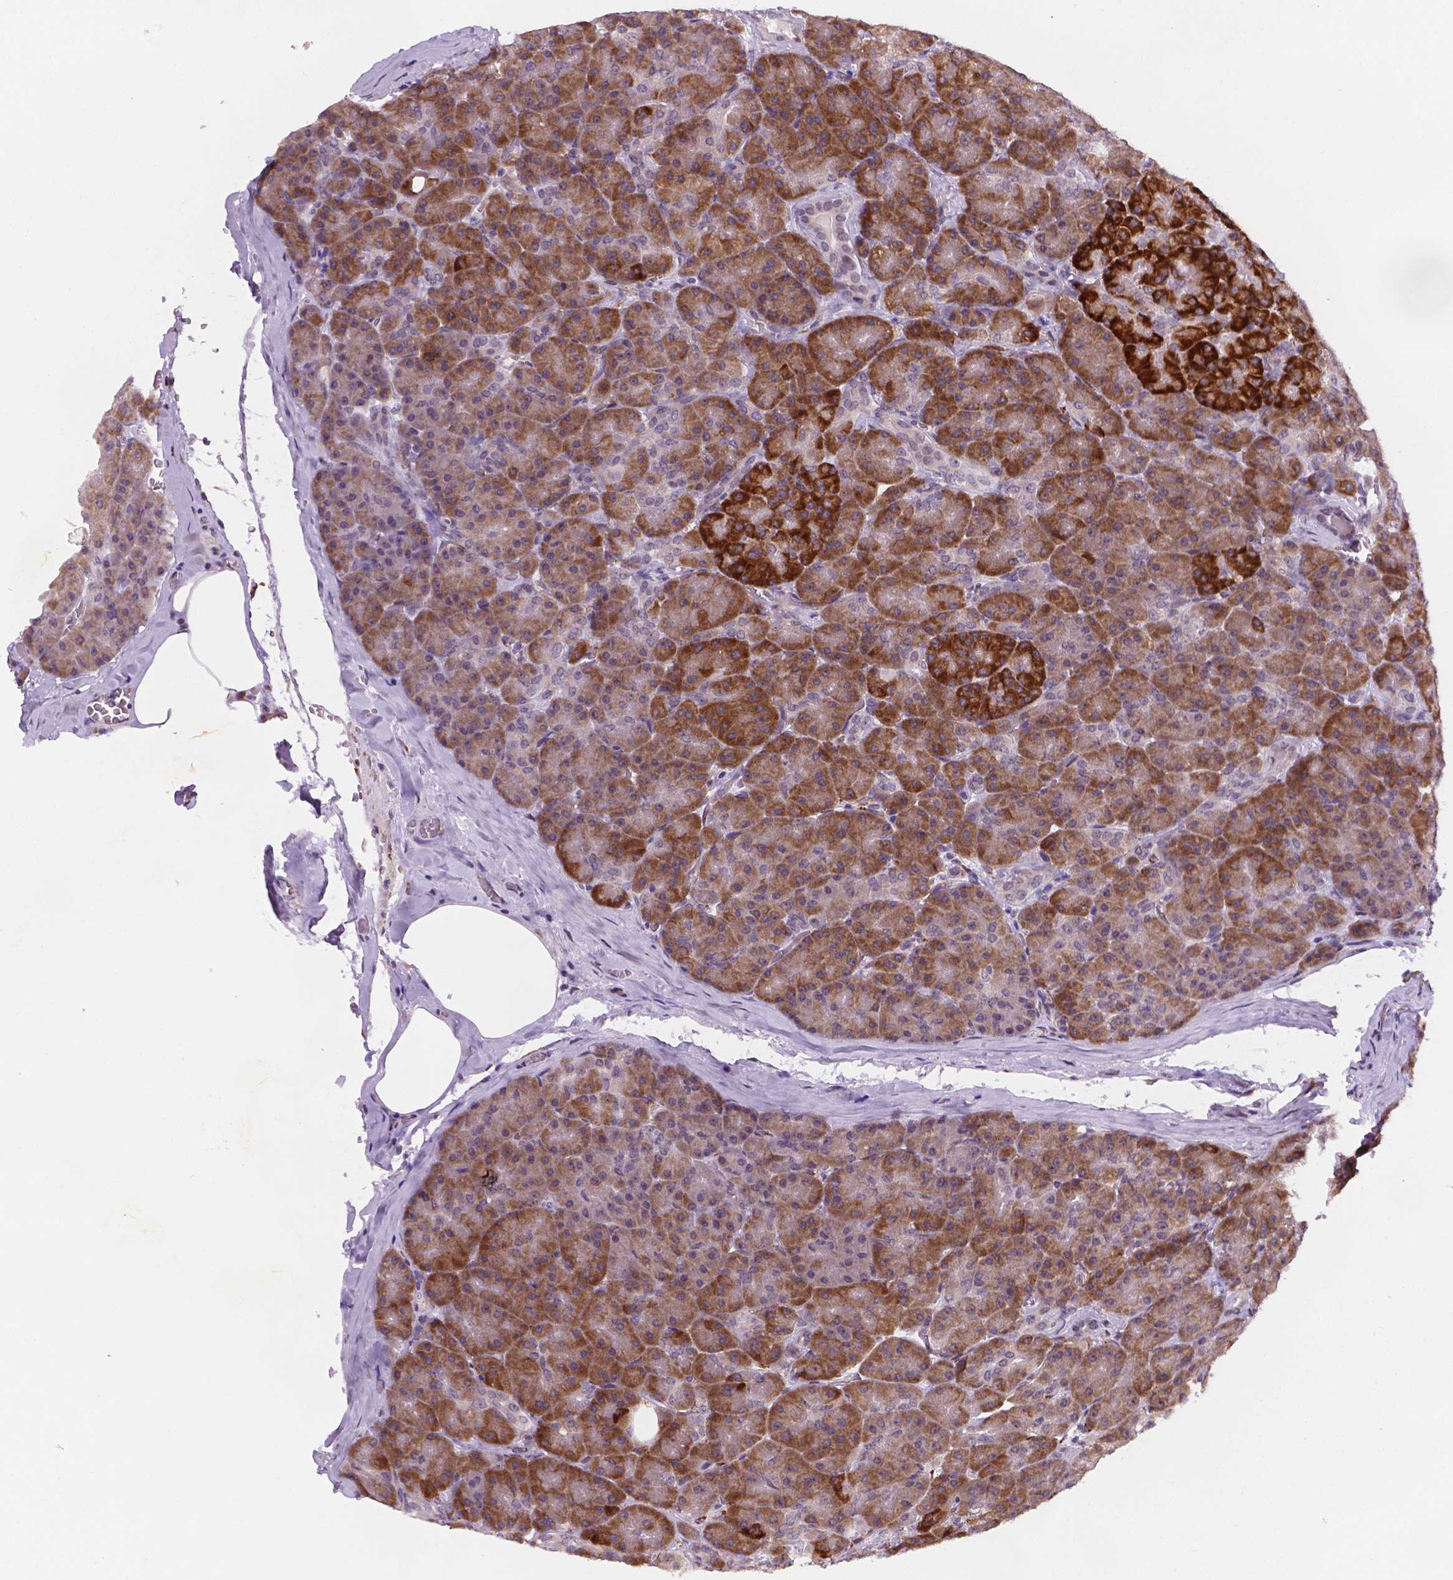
{"staining": {"intensity": "strong", "quantity": "25%-75%", "location": "cytoplasmic/membranous"}, "tissue": "pancreas", "cell_type": "Exocrine glandular cells", "image_type": "normal", "snomed": [{"axis": "morphology", "description": "Normal tissue, NOS"}, {"axis": "topography", "description": "Pancreas"}], "caption": "Exocrine glandular cells display strong cytoplasmic/membranous staining in about 25%-75% of cells in benign pancreas. Nuclei are stained in blue.", "gene": "FNIP1", "patient": {"sex": "male", "age": 57}}